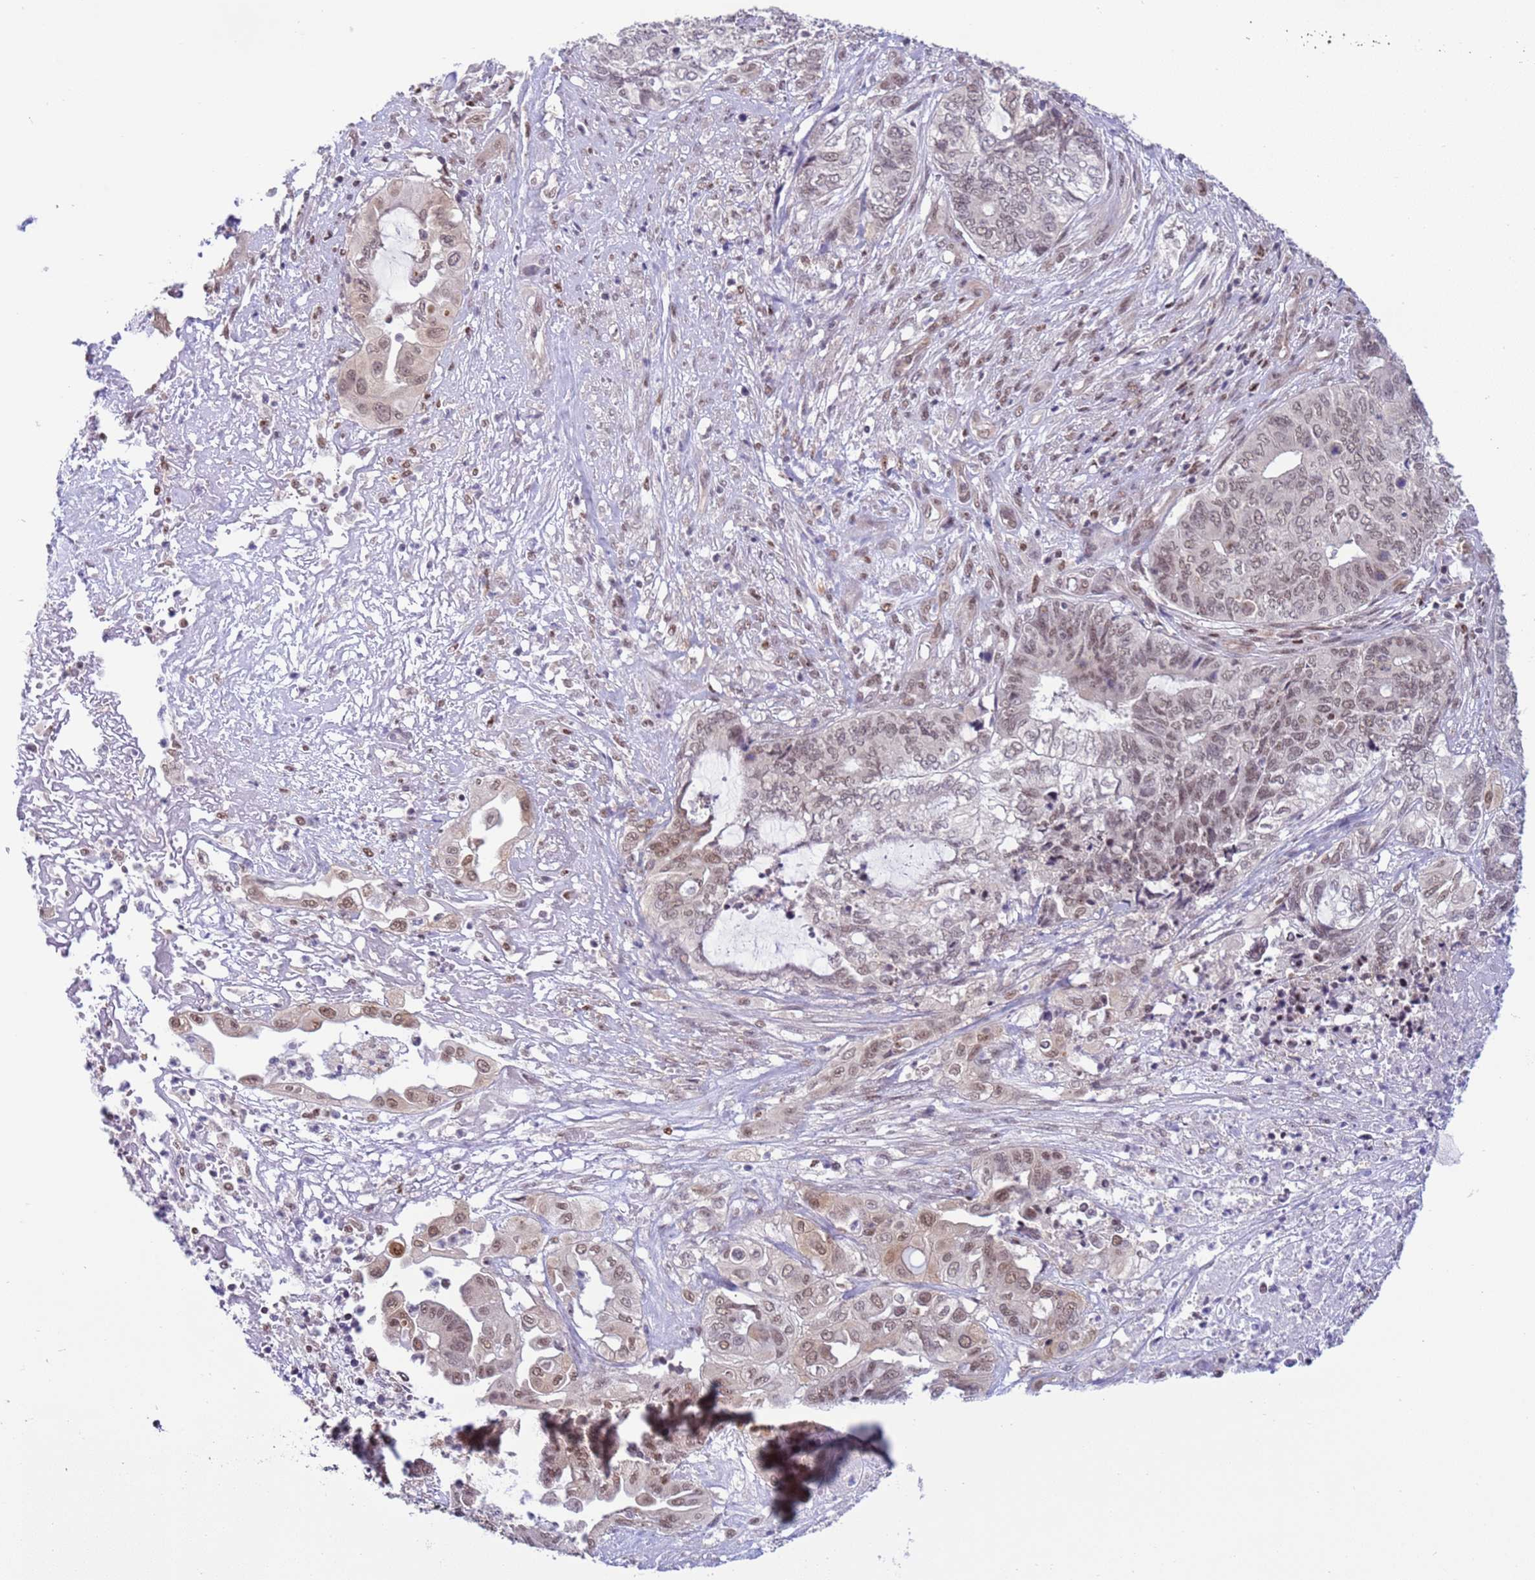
{"staining": {"intensity": "weak", "quantity": "25%-75%", "location": "nuclear"}, "tissue": "endometrial cancer", "cell_type": "Tumor cells", "image_type": "cancer", "snomed": [{"axis": "morphology", "description": "Adenocarcinoma, NOS"}, {"axis": "topography", "description": "Uterus"}, {"axis": "topography", "description": "Endometrium"}], "caption": "Immunohistochemical staining of endometrial adenocarcinoma reveals low levels of weak nuclear protein staining in approximately 25%-75% of tumor cells. The staining was performed using DAB (3,3'-diaminobenzidine), with brown indicating positive protein expression. Nuclei are stained blue with hematoxylin.", "gene": "PRPF6", "patient": {"sex": "female", "age": 70}}